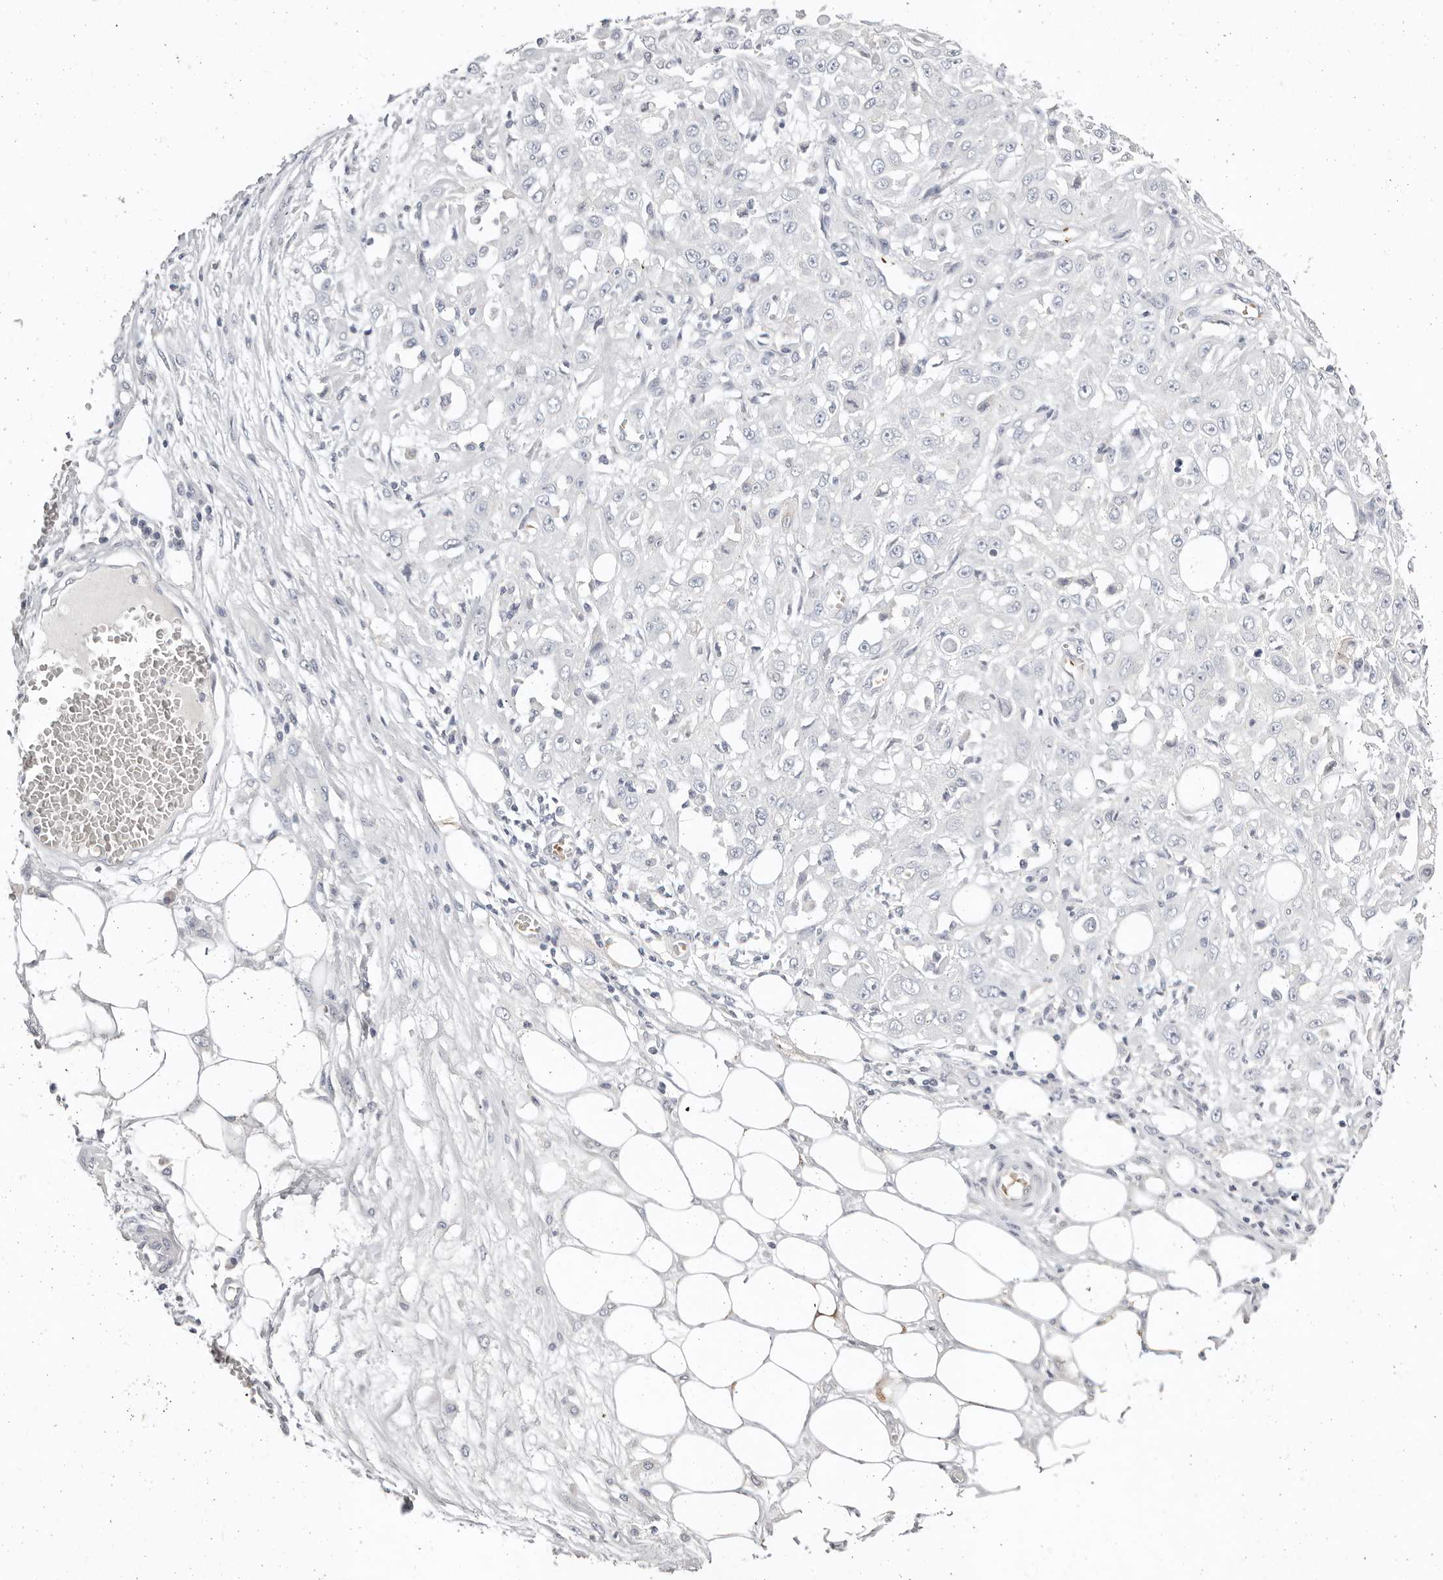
{"staining": {"intensity": "negative", "quantity": "none", "location": "none"}, "tissue": "skin cancer", "cell_type": "Tumor cells", "image_type": "cancer", "snomed": [{"axis": "morphology", "description": "Squamous cell carcinoma, NOS"}, {"axis": "morphology", "description": "Squamous cell carcinoma, metastatic, NOS"}, {"axis": "topography", "description": "Skin"}, {"axis": "topography", "description": "Lymph node"}], "caption": "This is a photomicrograph of immunohistochemistry (IHC) staining of skin cancer, which shows no positivity in tumor cells. (Immunohistochemistry, brightfield microscopy, high magnification).", "gene": "TMEM63B", "patient": {"sex": "male", "age": 75}}